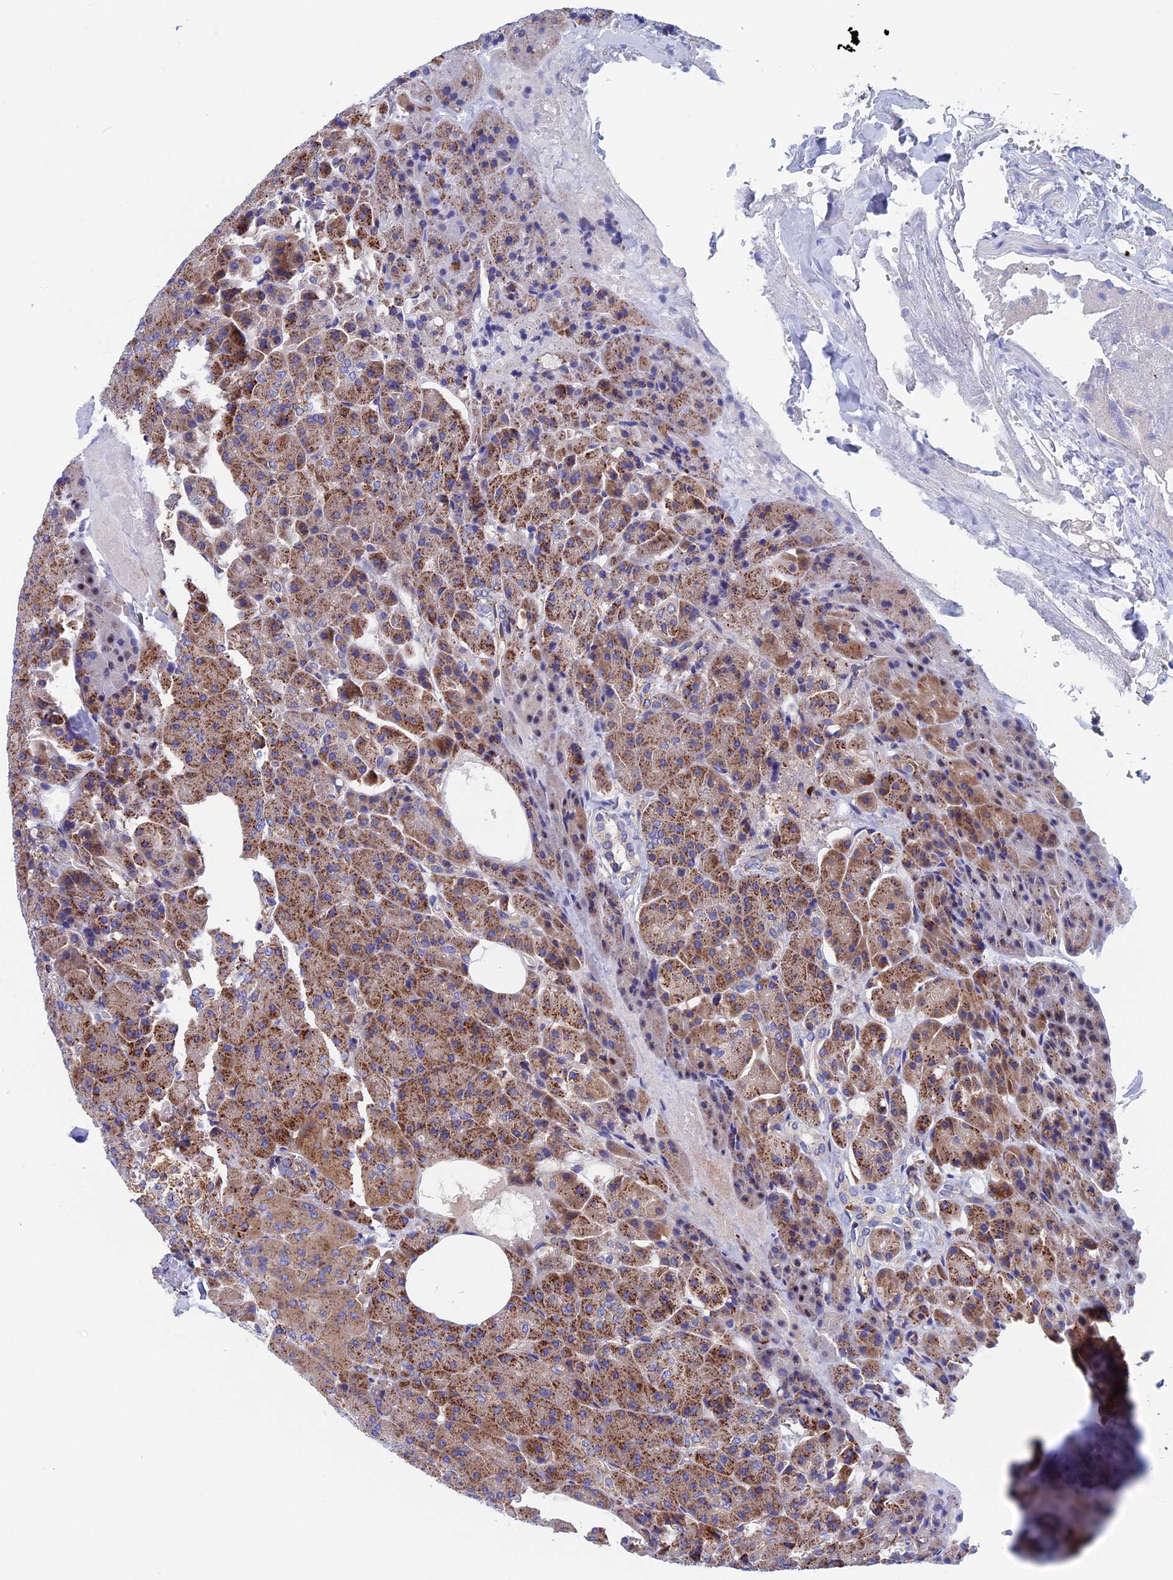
{"staining": {"intensity": "moderate", "quantity": ">75%", "location": "cytoplasmic/membranous"}, "tissue": "pancreas", "cell_type": "Exocrine glandular cells", "image_type": "normal", "snomed": [{"axis": "morphology", "description": "Normal tissue, NOS"}, {"axis": "morphology", "description": "Carcinoid, malignant, NOS"}, {"axis": "topography", "description": "Pancreas"}], "caption": "Protein staining demonstrates moderate cytoplasmic/membranous expression in about >75% of exocrine glandular cells in normal pancreas. Nuclei are stained in blue.", "gene": "WDR83", "patient": {"sex": "female", "age": 35}}